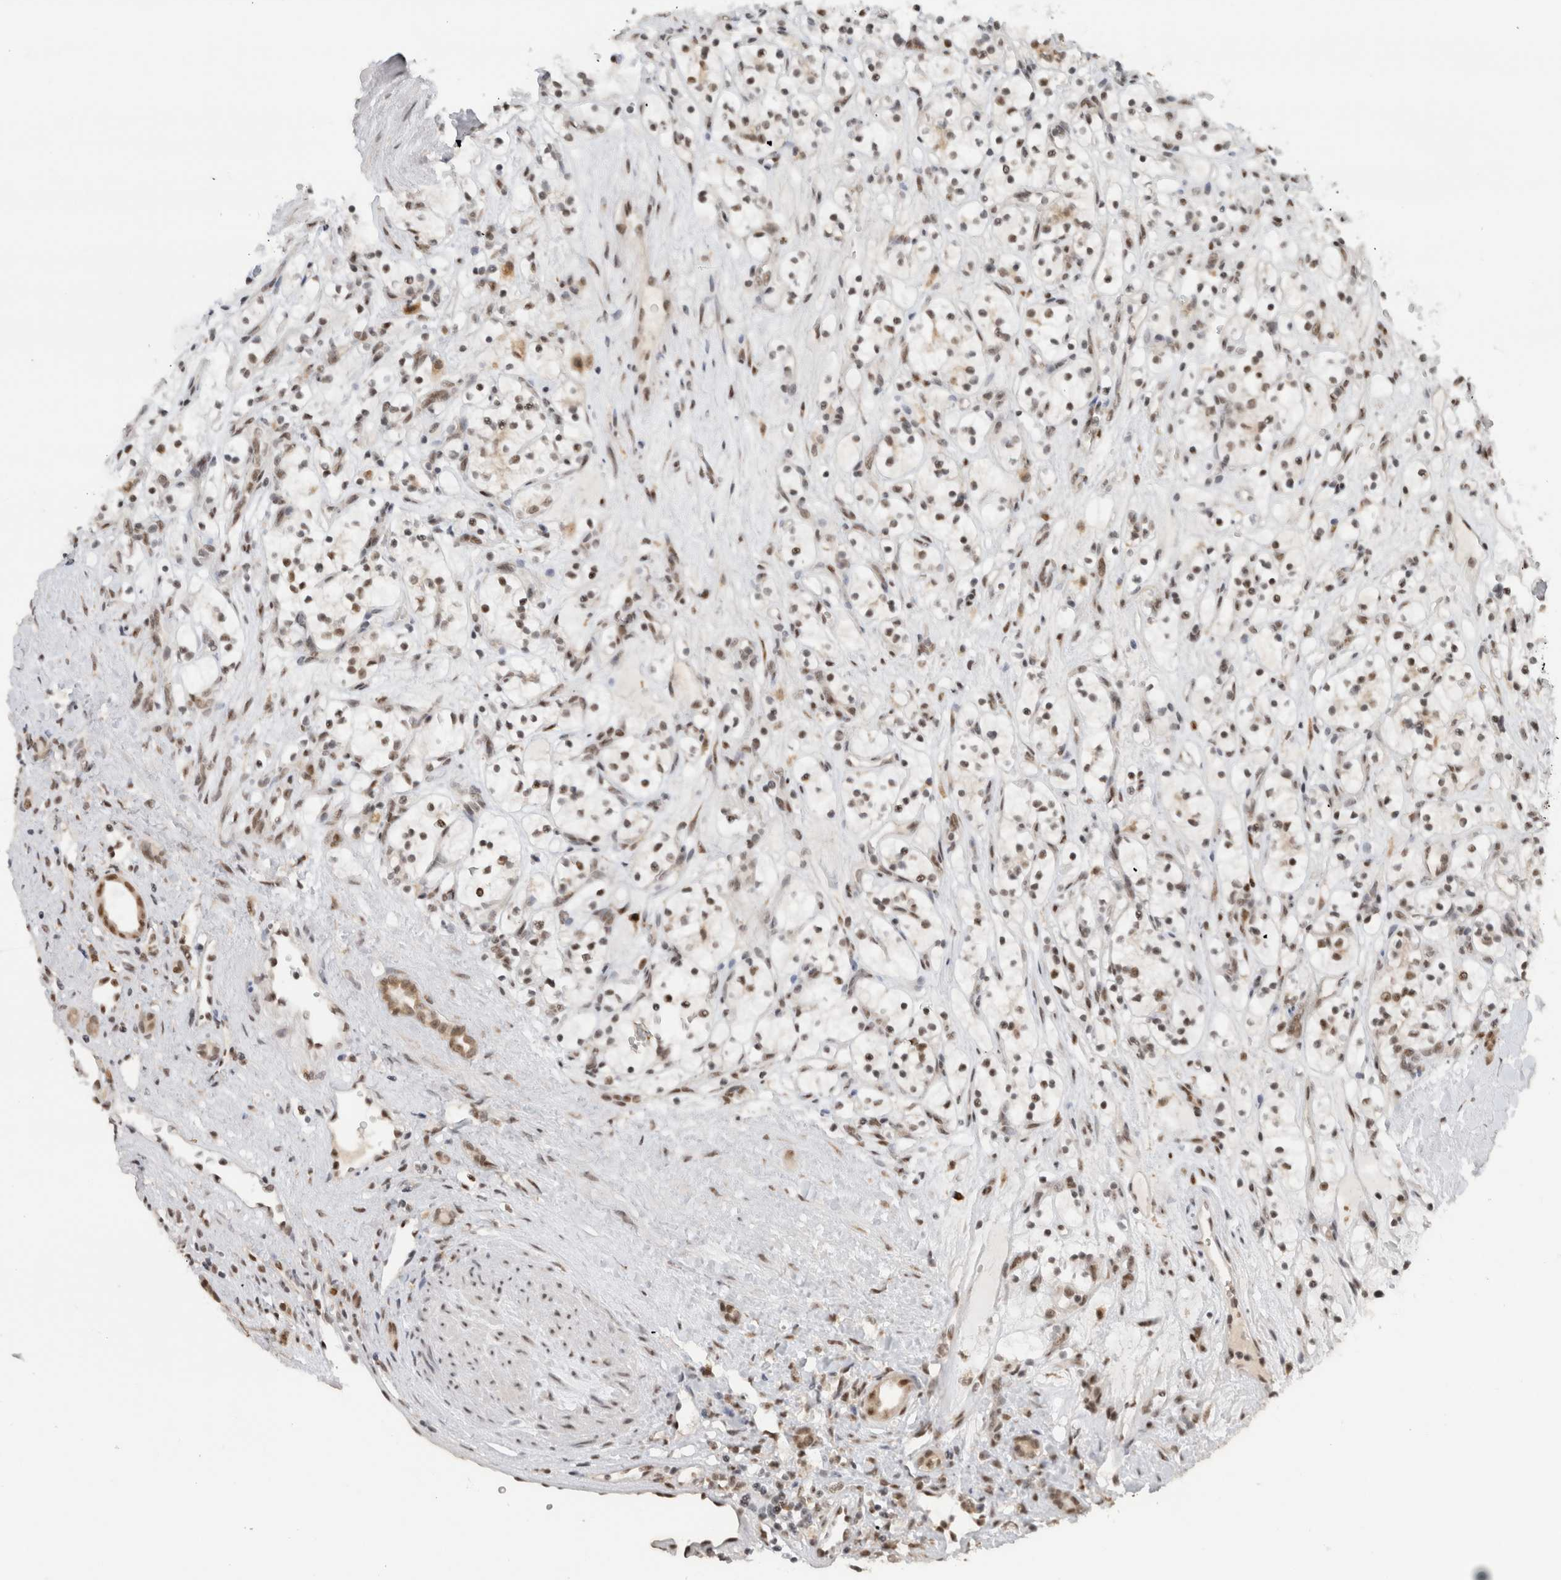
{"staining": {"intensity": "weak", "quantity": "25%-75%", "location": "nuclear"}, "tissue": "renal cancer", "cell_type": "Tumor cells", "image_type": "cancer", "snomed": [{"axis": "morphology", "description": "Adenocarcinoma, NOS"}, {"axis": "topography", "description": "Kidney"}], "caption": "Renal adenocarcinoma tissue shows weak nuclear expression in about 25%-75% of tumor cells, visualized by immunohistochemistry.", "gene": "NCAPG2", "patient": {"sex": "female", "age": 57}}